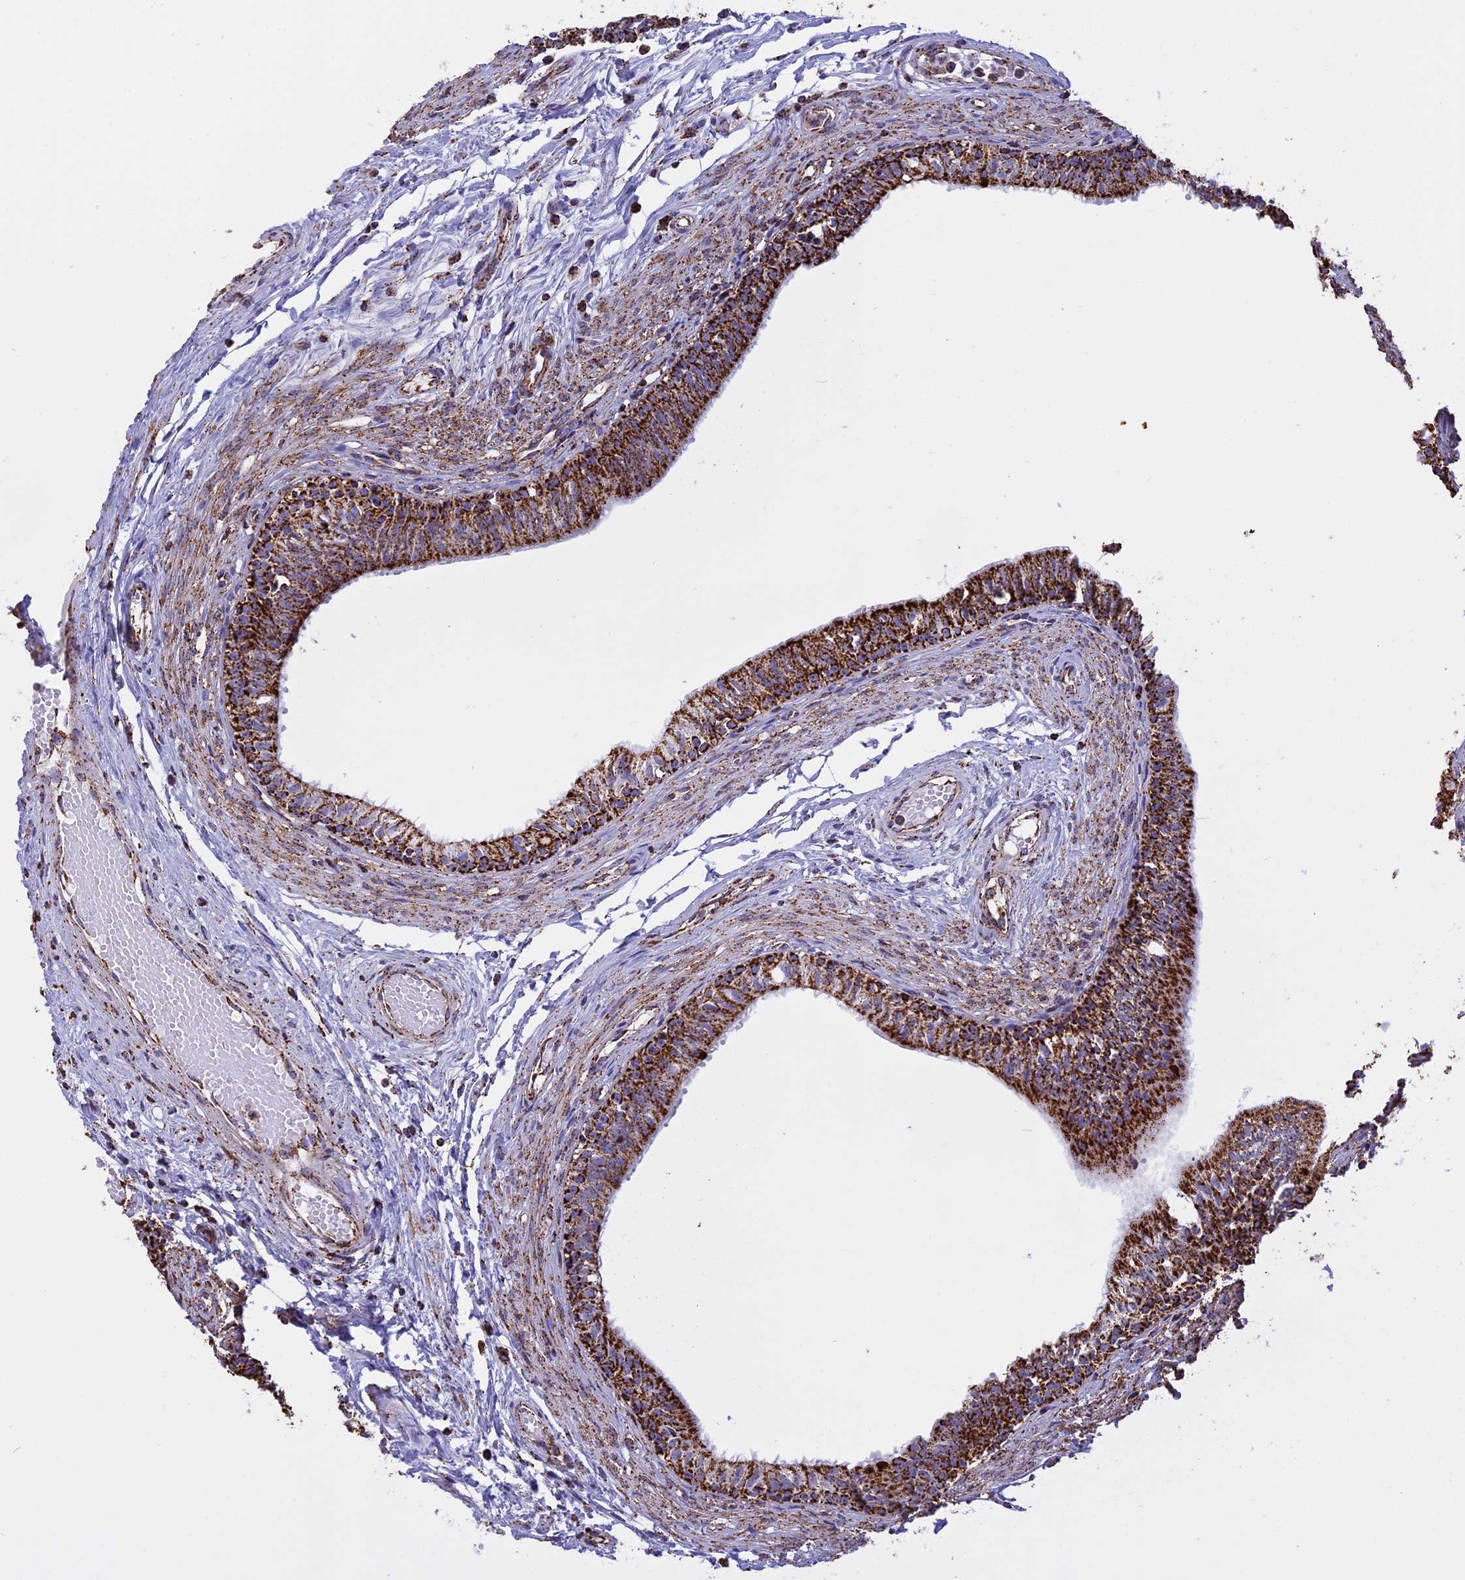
{"staining": {"intensity": "strong", "quantity": "25%-75%", "location": "cytoplasmic/membranous"}, "tissue": "epididymis", "cell_type": "Glandular cells", "image_type": "normal", "snomed": [{"axis": "morphology", "description": "Normal tissue, NOS"}, {"axis": "topography", "description": "Epididymis, spermatic cord, NOS"}], "caption": "DAB immunohistochemical staining of normal human epididymis exhibits strong cytoplasmic/membranous protein positivity in approximately 25%-75% of glandular cells.", "gene": "KCNG1", "patient": {"sex": "male", "age": 22}}